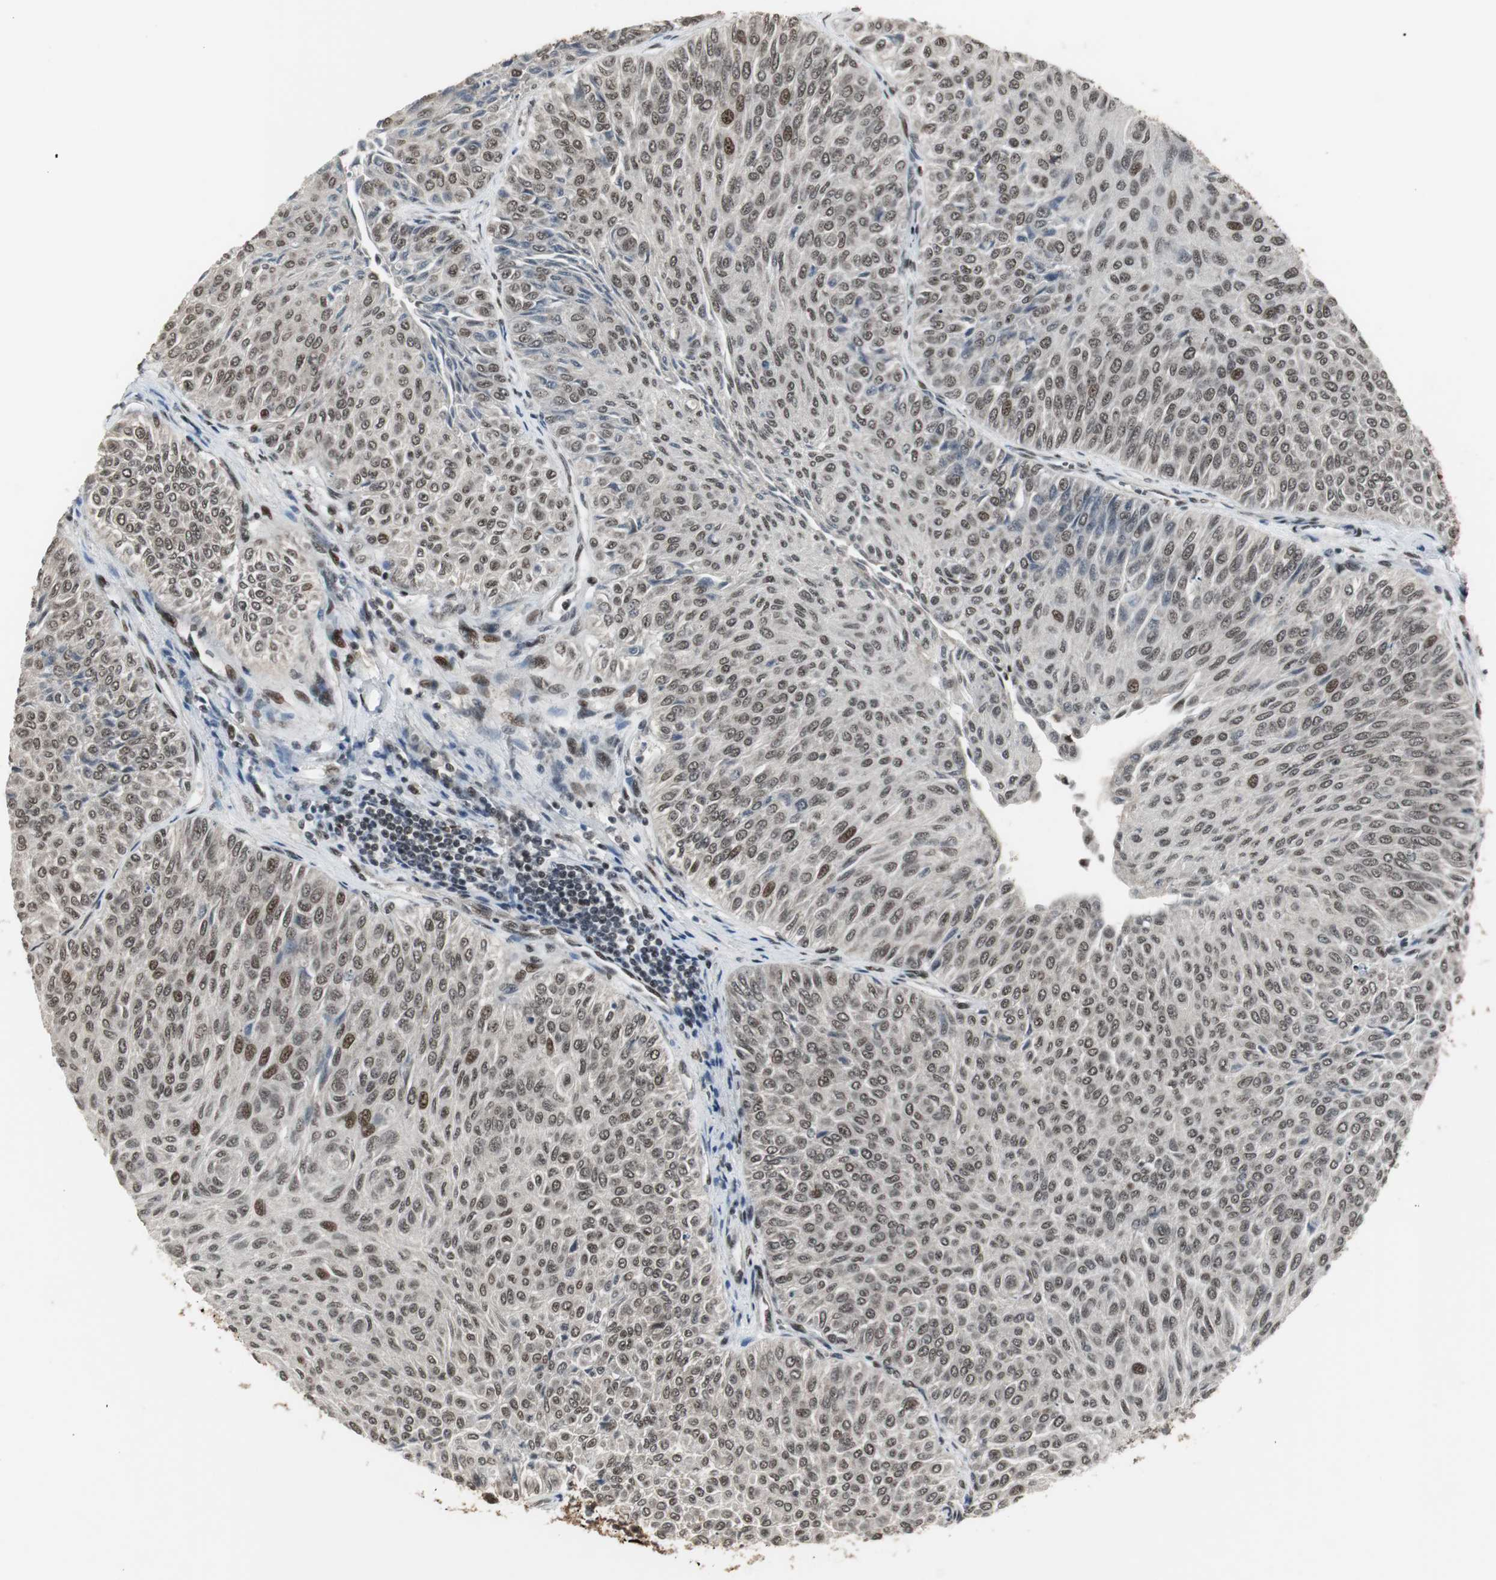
{"staining": {"intensity": "moderate", "quantity": ">75%", "location": "nuclear"}, "tissue": "urothelial cancer", "cell_type": "Tumor cells", "image_type": "cancer", "snomed": [{"axis": "morphology", "description": "Urothelial carcinoma, Low grade"}, {"axis": "topography", "description": "Urinary bladder"}], "caption": "Protein positivity by IHC exhibits moderate nuclear staining in approximately >75% of tumor cells in urothelial carcinoma (low-grade).", "gene": "TAF5", "patient": {"sex": "male", "age": 78}}